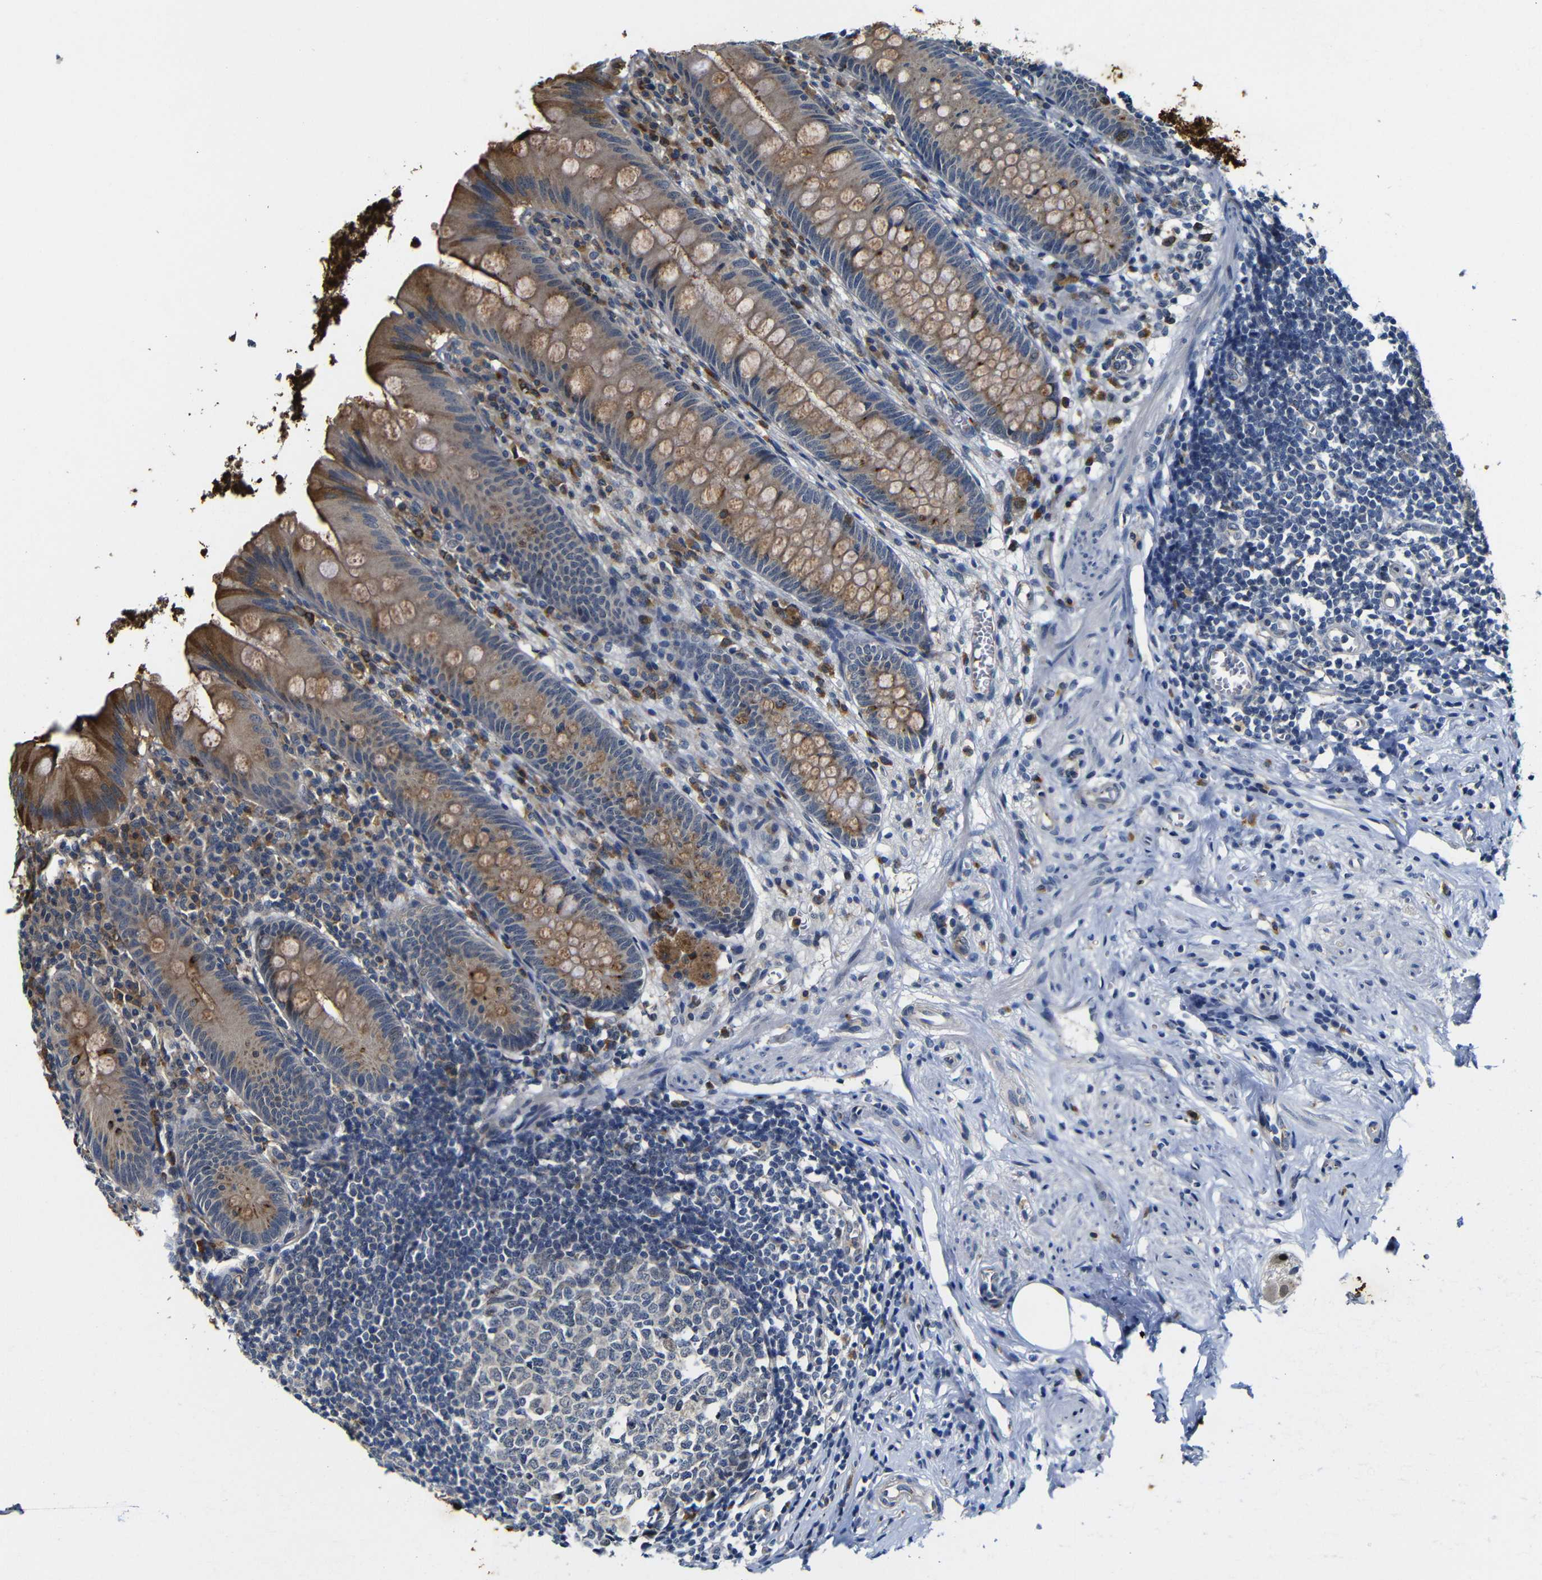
{"staining": {"intensity": "moderate", "quantity": ">75%", "location": "cytoplasmic/membranous"}, "tissue": "appendix", "cell_type": "Glandular cells", "image_type": "normal", "snomed": [{"axis": "morphology", "description": "Normal tissue, NOS"}, {"axis": "topography", "description": "Appendix"}], "caption": "Brown immunohistochemical staining in normal human appendix demonstrates moderate cytoplasmic/membranous positivity in about >75% of glandular cells. (DAB = brown stain, brightfield microscopy at high magnification).", "gene": "FURIN", "patient": {"sex": "male", "age": 56}}